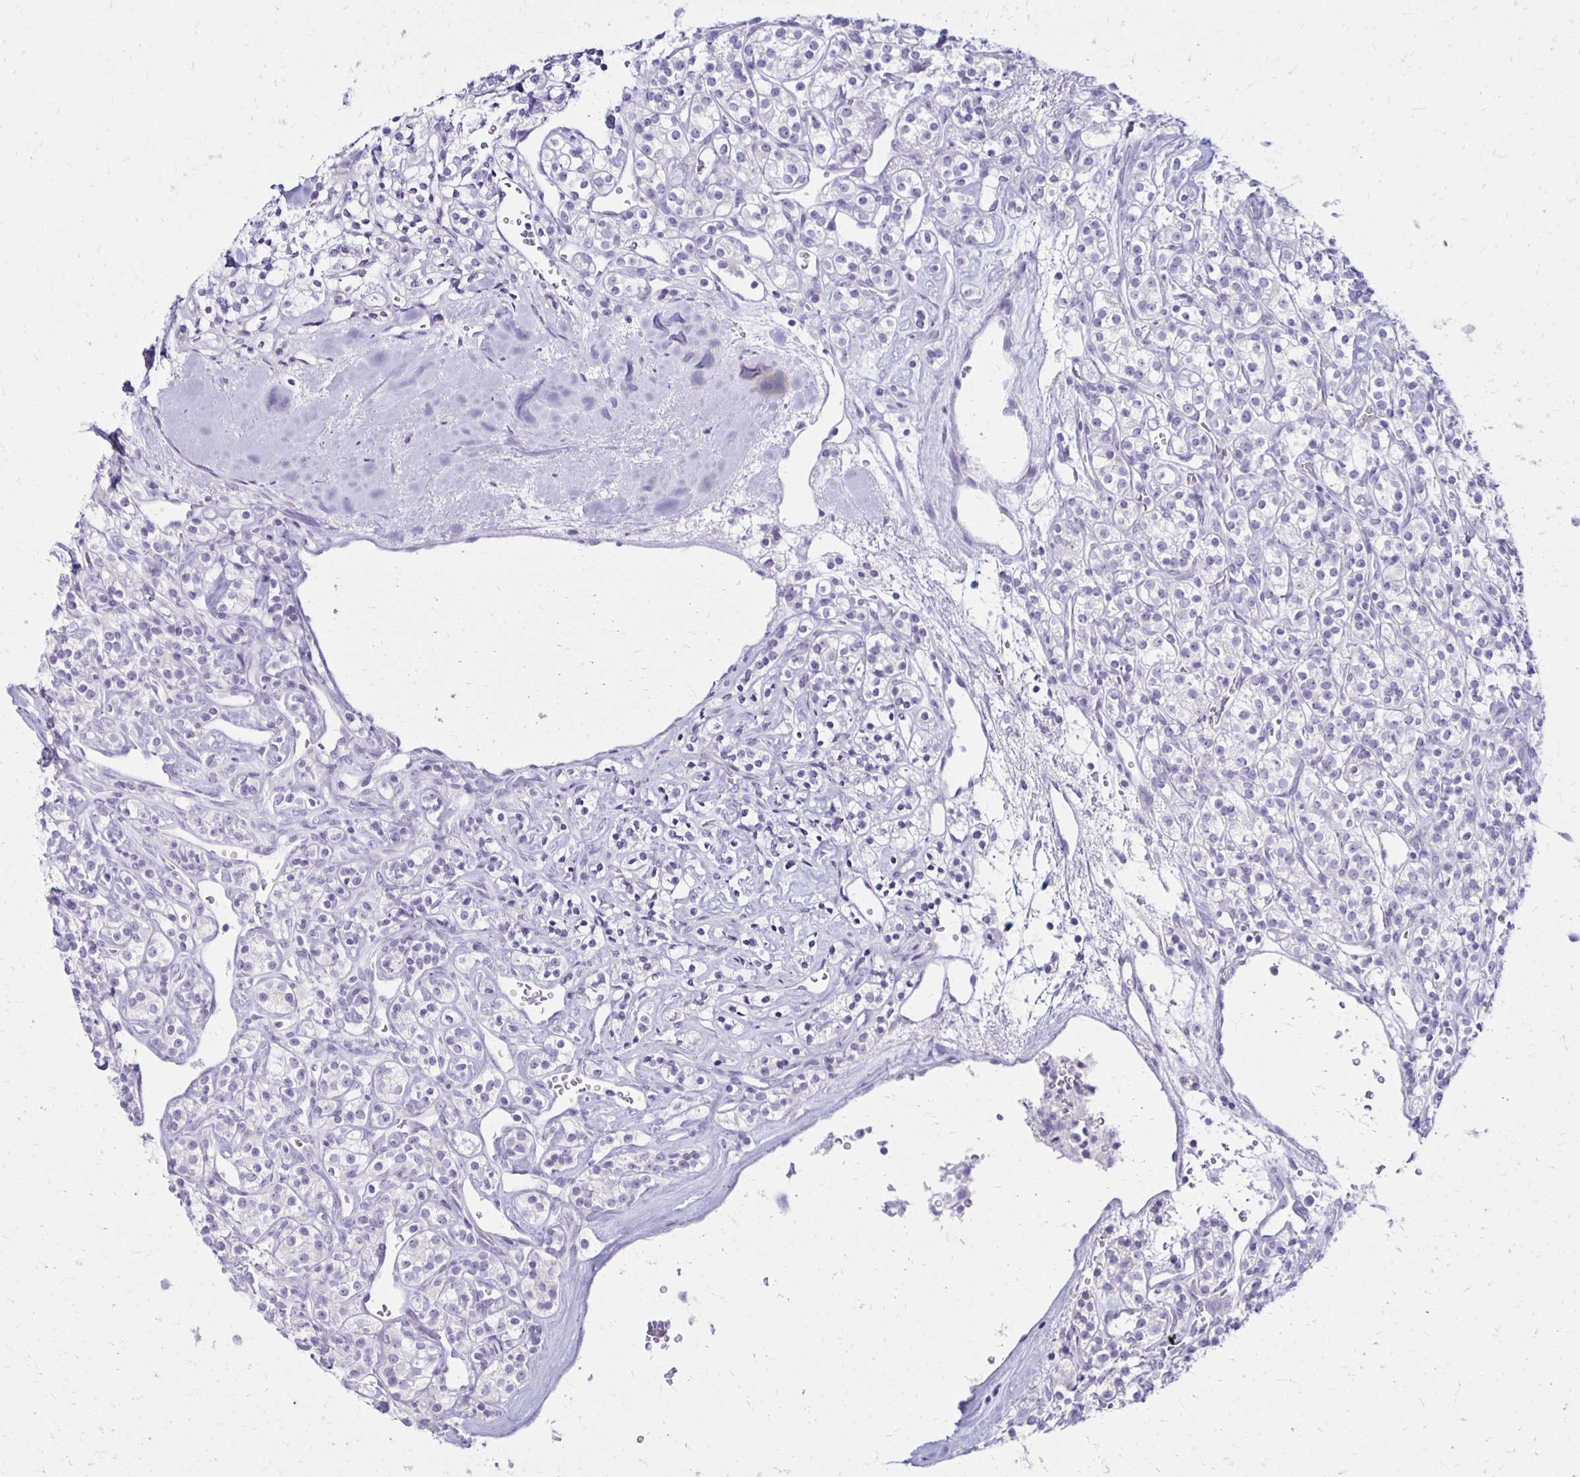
{"staining": {"intensity": "negative", "quantity": "none", "location": "none"}, "tissue": "renal cancer", "cell_type": "Tumor cells", "image_type": "cancer", "snomed": [{"axis": "morphology", "description": "Adenocarcinoma, NOS"}, {"axis": "topography", "description": "Kidney"}], "caption": "DAB immunohistochemical staining of human adenocarcinoma (renal) reveals no significant positivity in tumor cells.", "gene": "RYR1", "patient": {"sex": "male", "age": 77}}